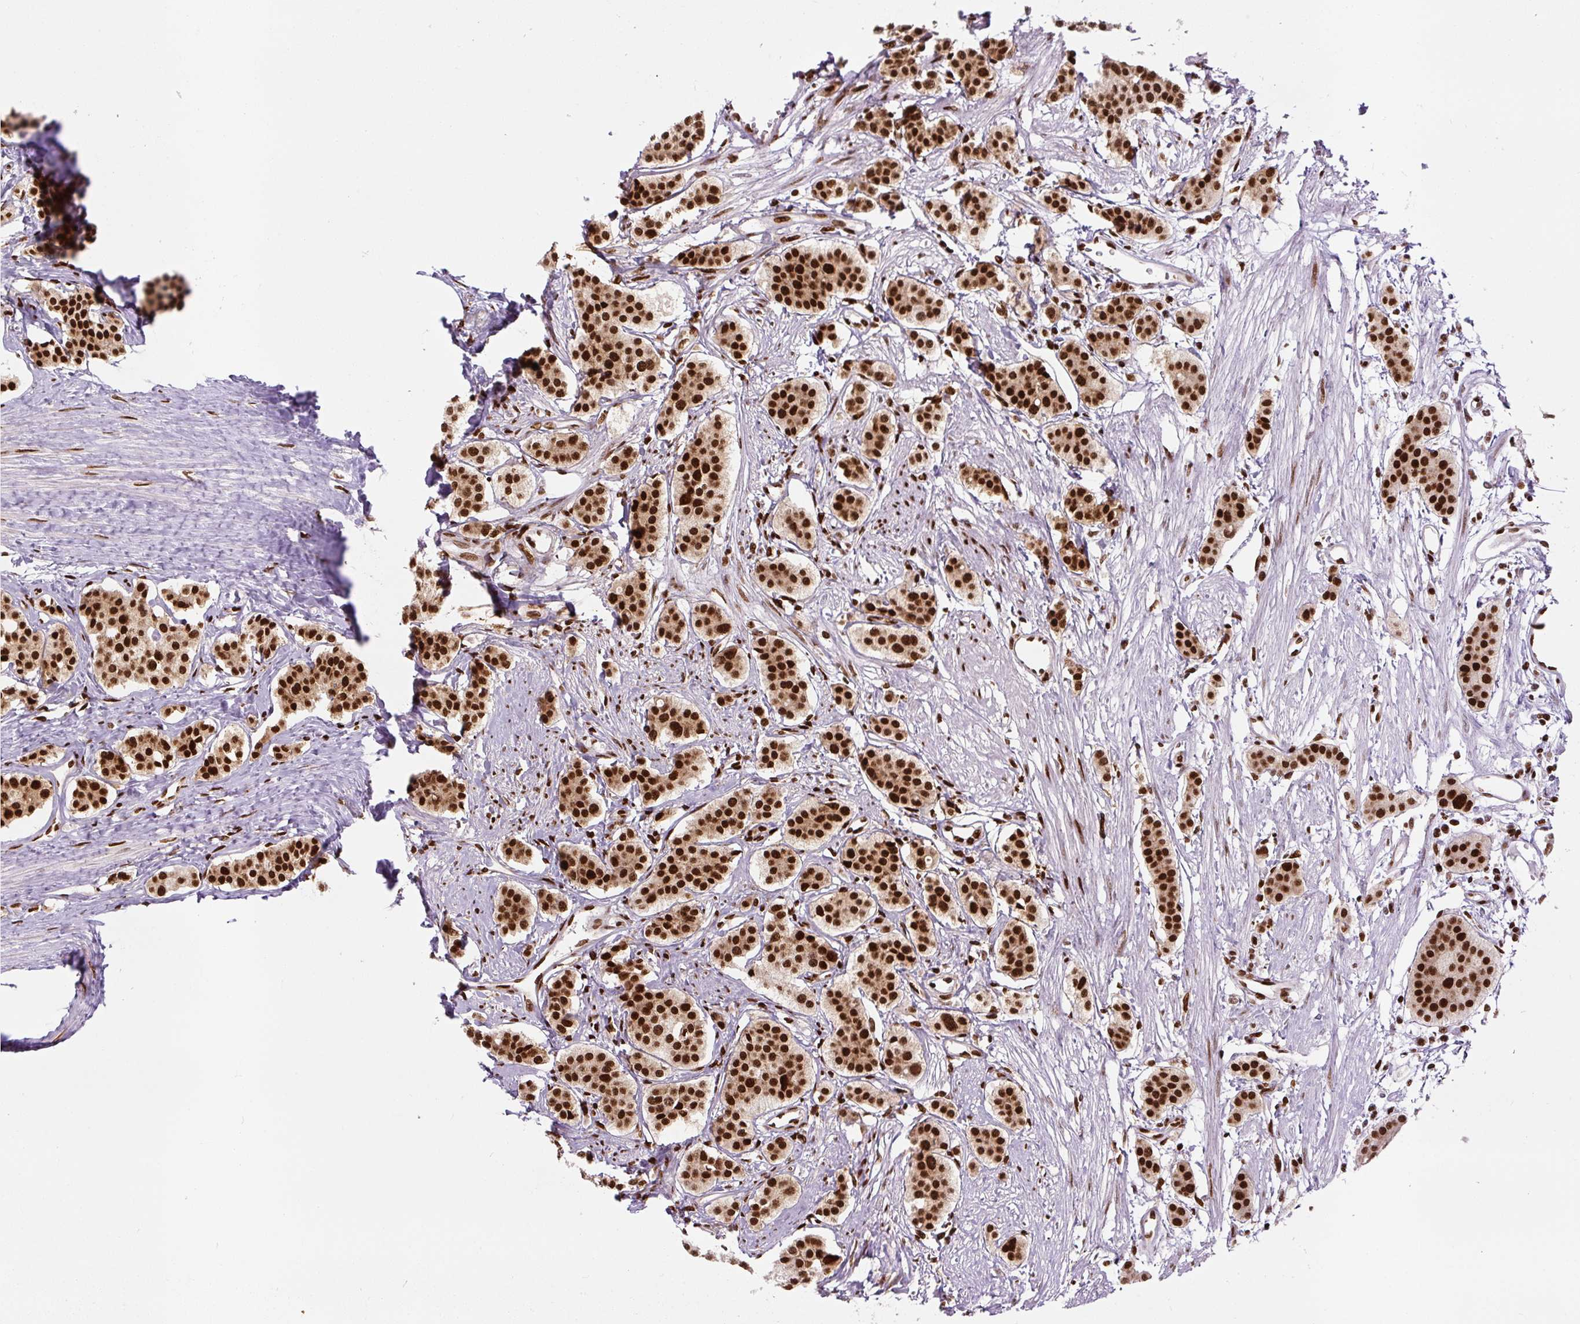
{"staining": {"intensity": "strong", "quantity": ">75%", "location": "nuclear"}, "tissue": "carcinoid", "cell_type": "Tumor cells", "image_type": "cancer", "snomed": [{"axis": "morphology", "description": "Carcinoid, malignant, NOS"}, {"axis": "topography", "description": "Small intestine"}], "caption": "IHC of carcinoid (malignant) displays high levels of strong nuclear expression in about >75% of tumor cells.", "gene": "FUS", "patient": {"sex": "male", "age": 60}}